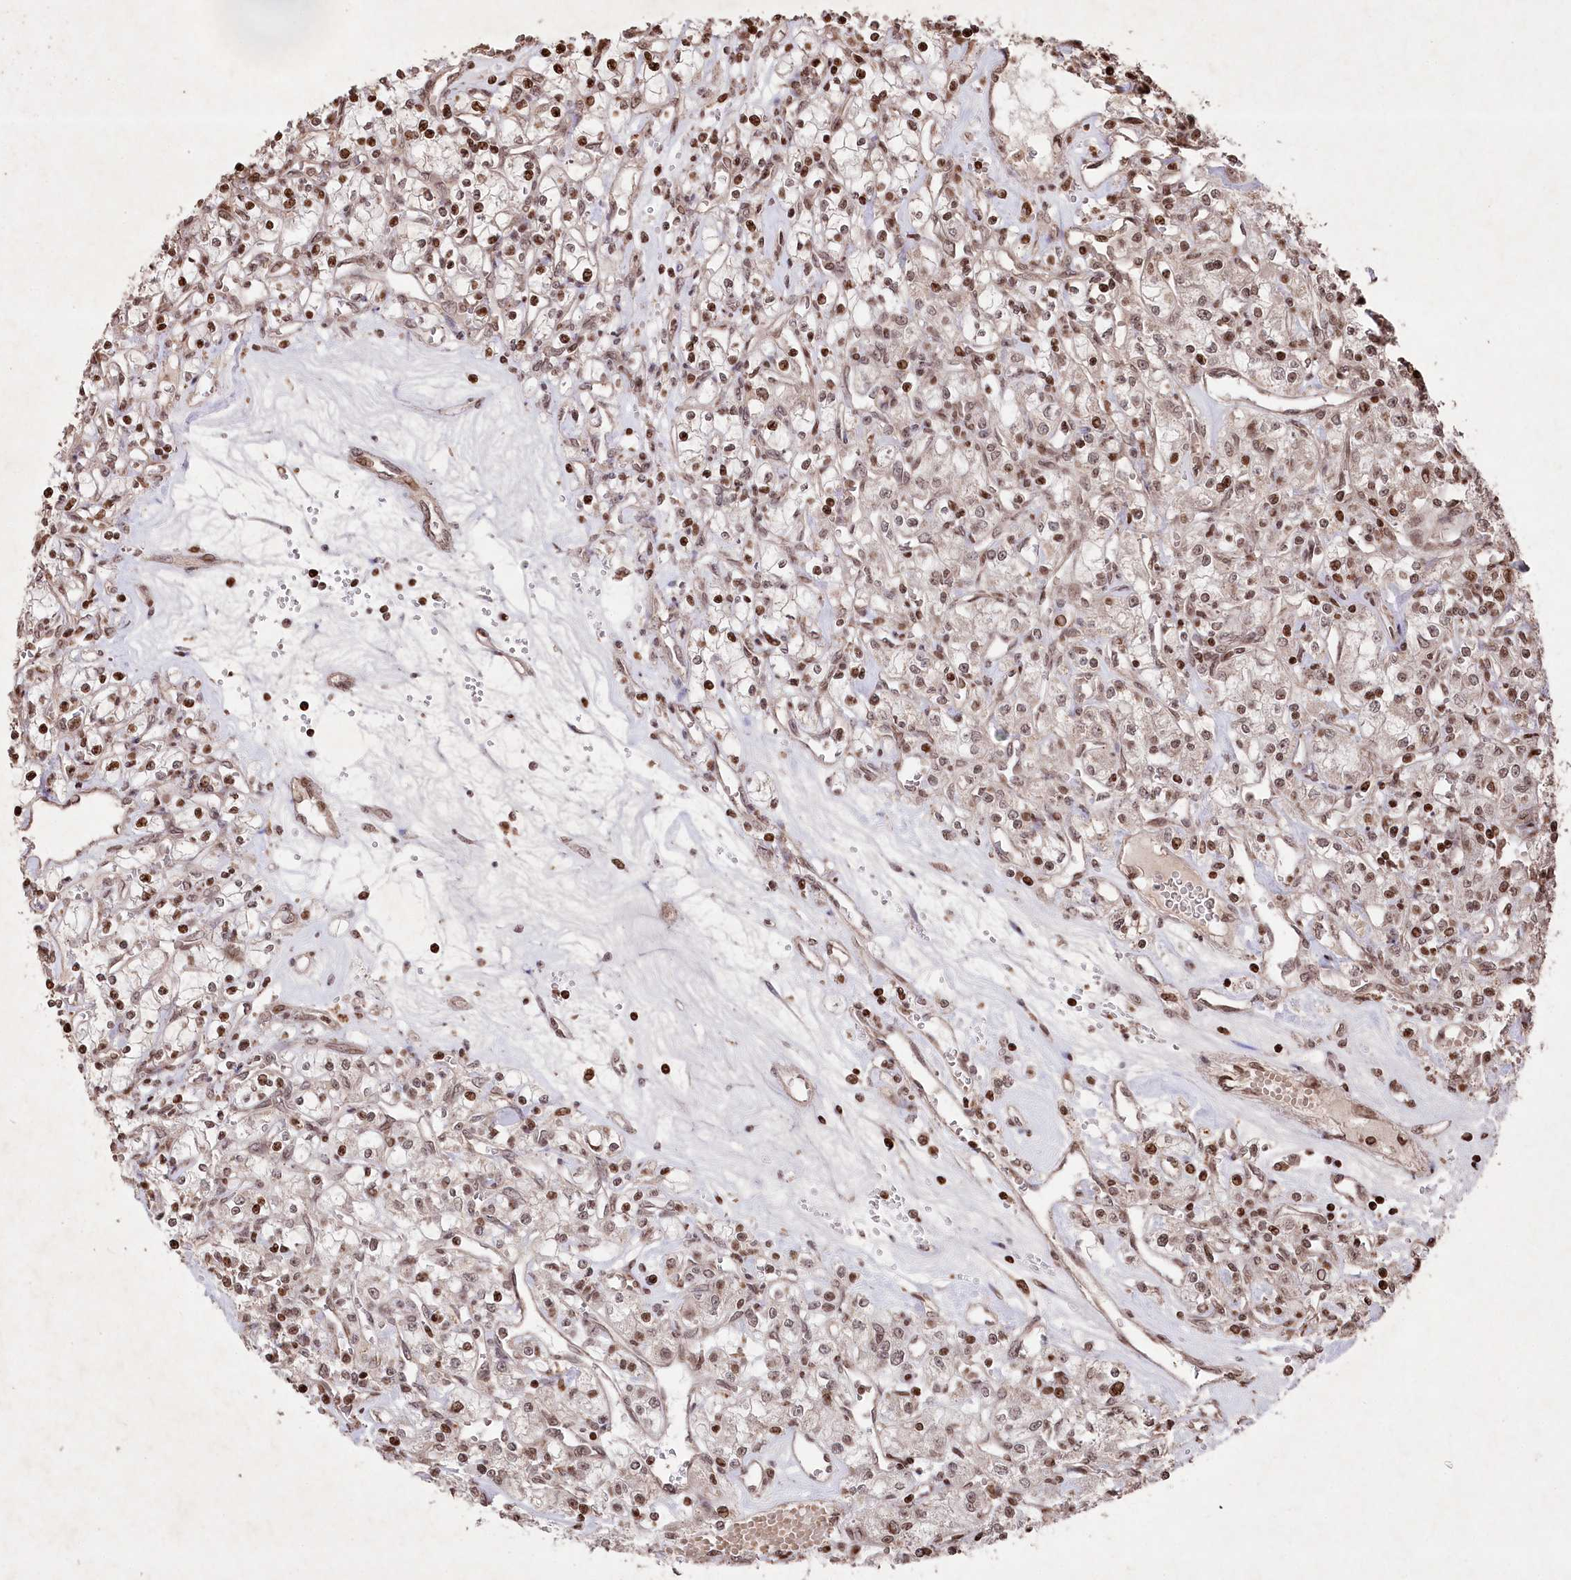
{"staining": {"intensity": "moderate", "quantity": ">75%", "location": "nuclear"}, "tissue": "renal cancer", "cell_type": "Tumor cells", "image_type": "cancer", "snomed": [{"axis": "morphology", "description": "Adenocarcinoma, NOS"}, {"axis": "topography", "description": "Kidney"}], "caption": "Renal cancer (adenocarcinoma) stained for a protein demonstrates moderate nuclear positivity in tumor cells. The protein of interest is stained brown, and the nuclei are stained in blue (DAB (3,3'-diaminobenzidine) IHC with brightfield microscopy, high magnification).", "gene": "CCSER2", "patient": {"sex": "female", "age": 59}}